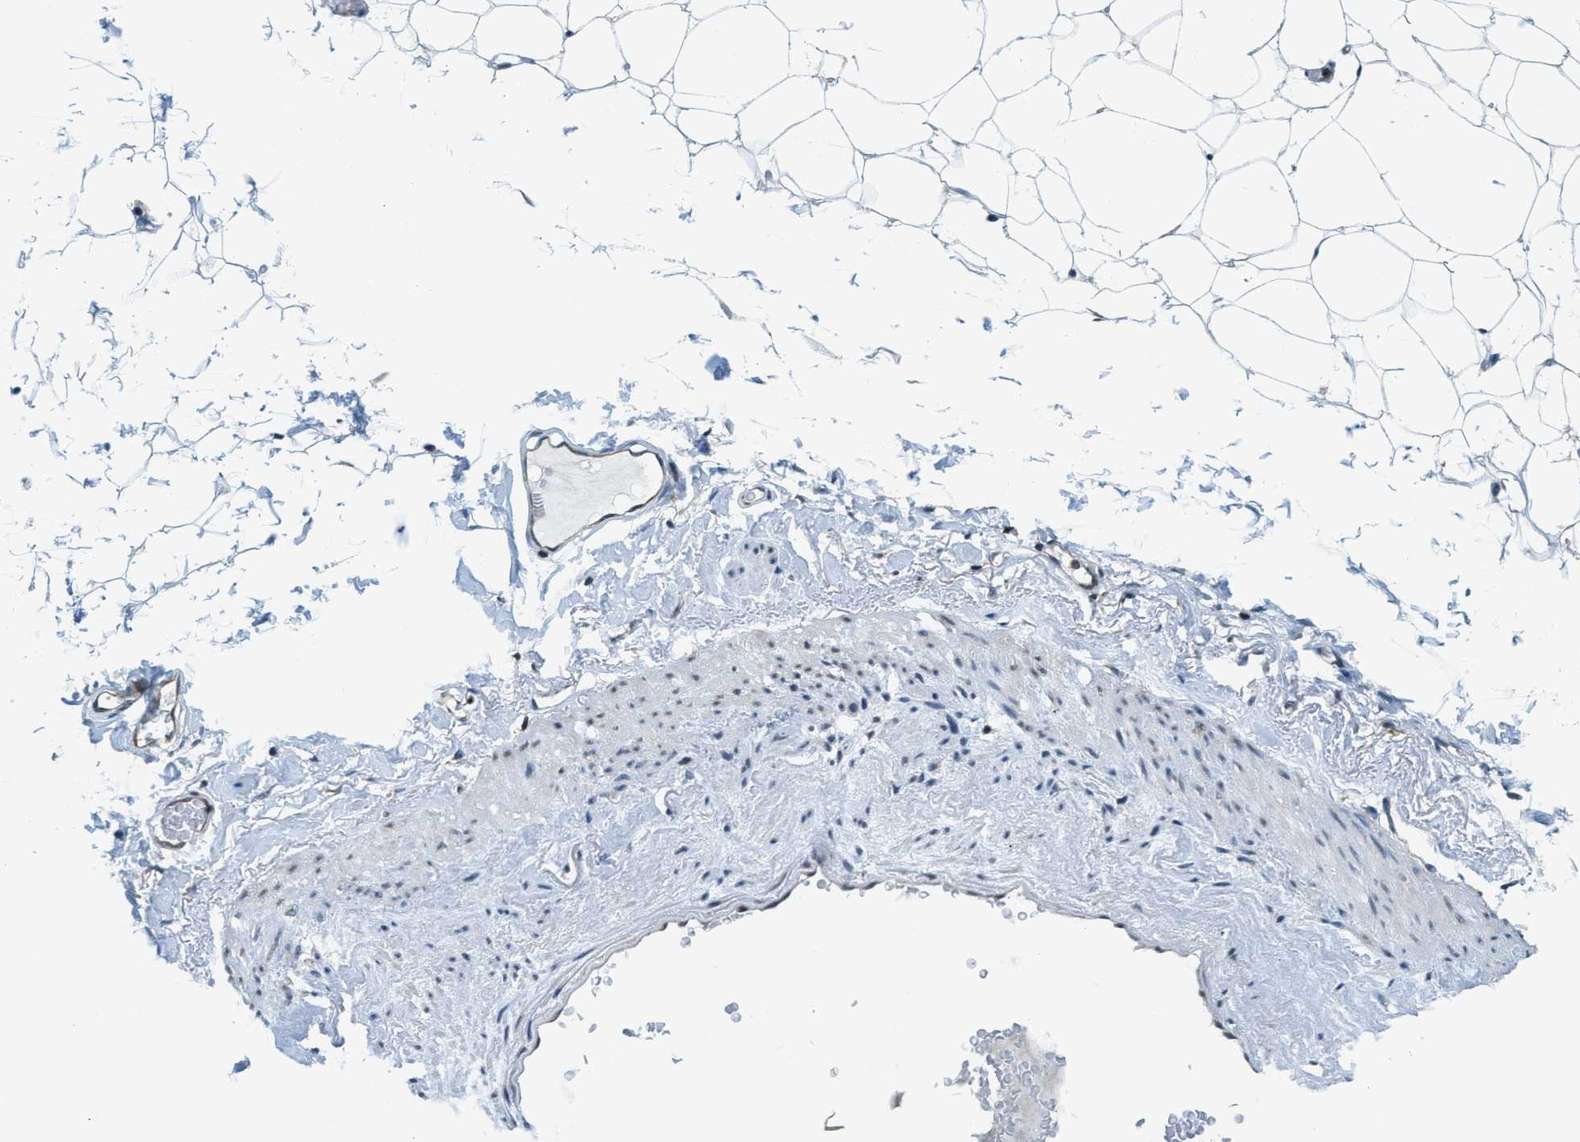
{"staining": {"intensity": "negative", "quantity": "none", "location": "none"}, "tissue": "adipose tissue", "cell_type": "Adipocytes", "image_type": "normal", "snomed": [{"axis": "morphology", "description": "Normal tissue, NOS"}, {"axis": "topography", "description": "Breast"}, {"axis": "topography", "description": "Soft tissue"}], "caption": "Immunohistochemical staining of benign human adipose tissue displays no significant expression in adipocytes.", "gene": "RAB11FIP1", "patient": {"sex": "female", "age": 75}}